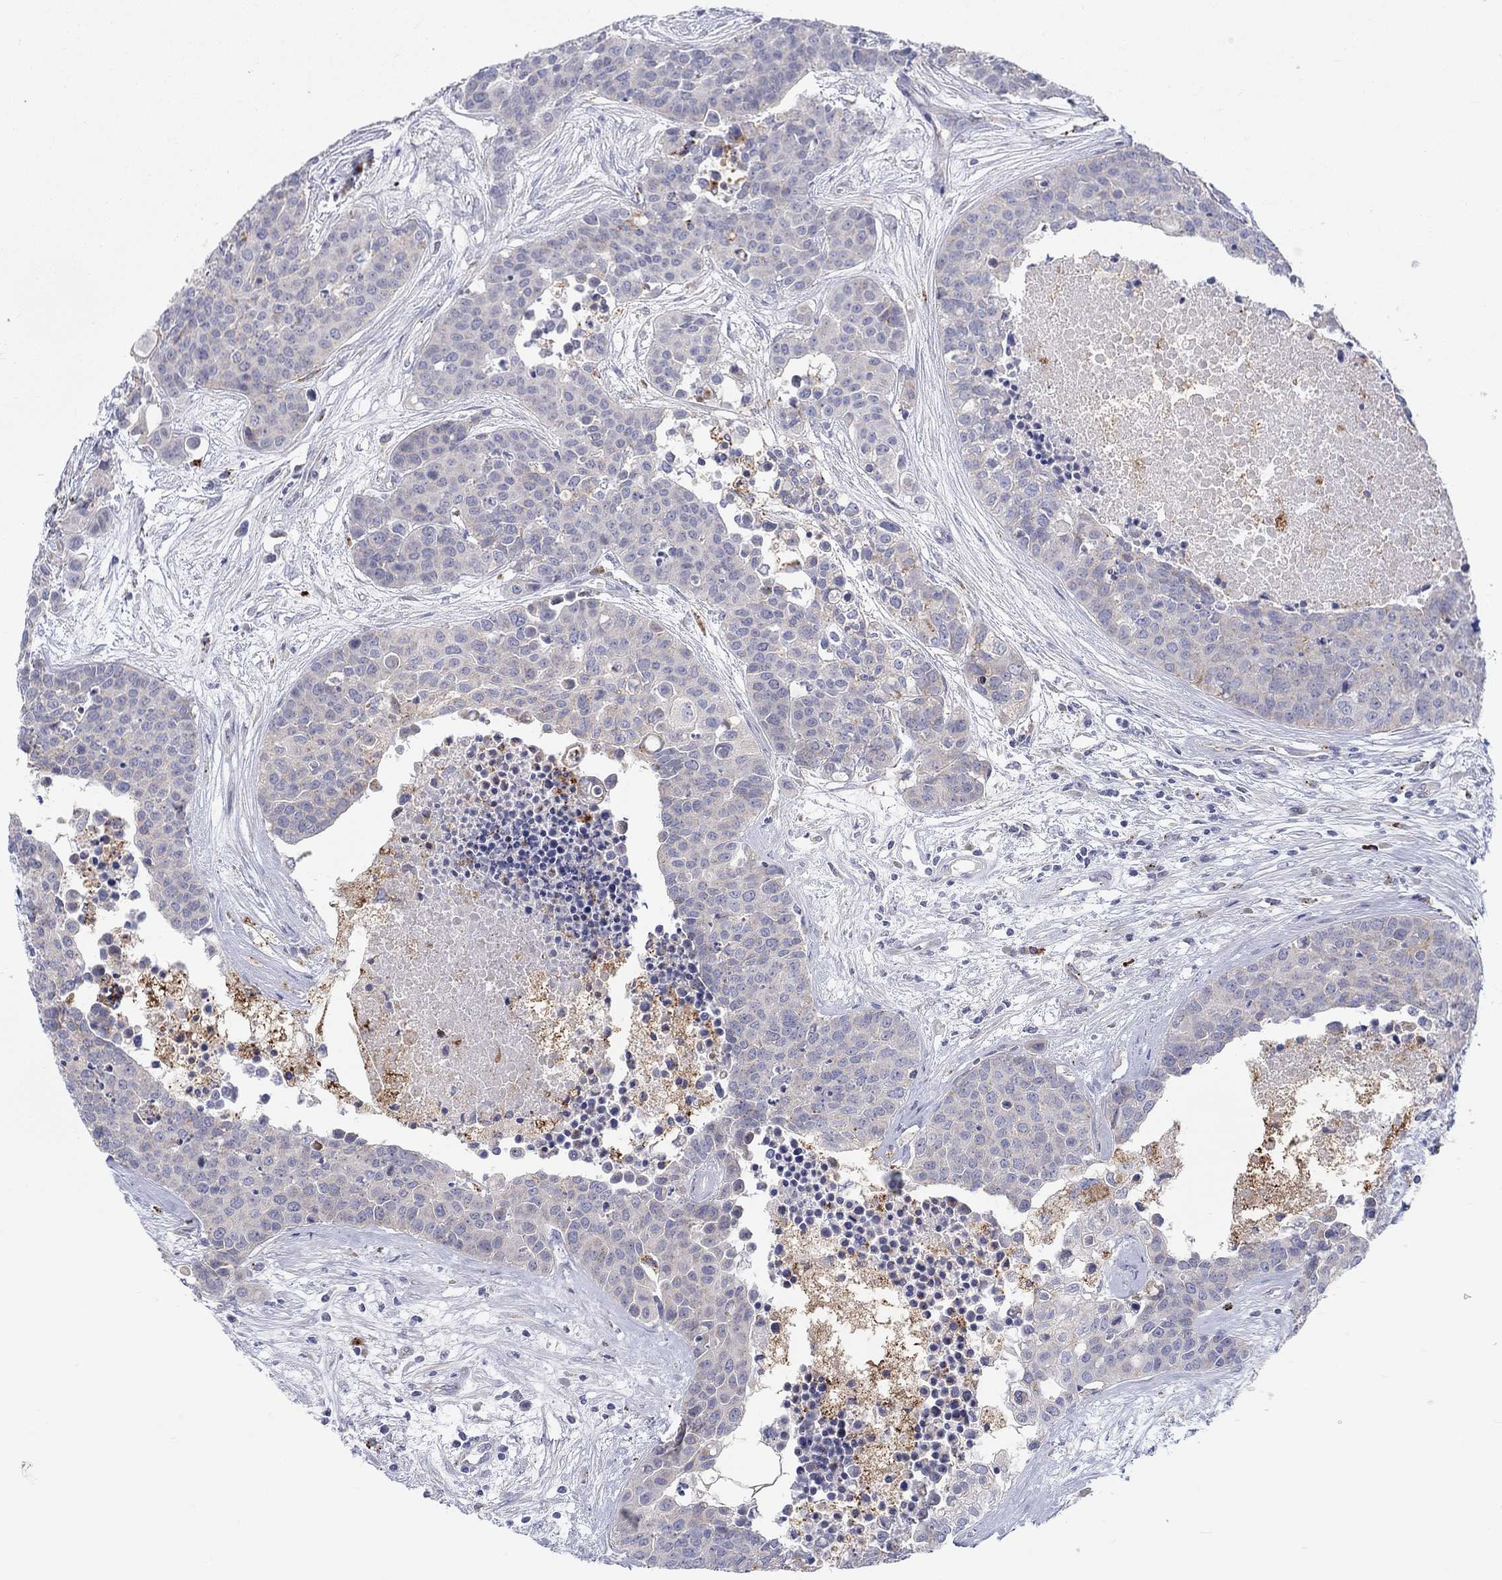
{"staining": {"intensity": "negative", "quantity": "none", "location": "none"}, "tissue": "carcinoid", "cell_type": "Tumor cells", "image_type": "cancer", "snomed": [{"axis": "morphology", "description": "Carcinoid, malignant, NOS"}, {"axis": "topography", "description": "Colon"}], "caption": "There is no significant positivity in tumor cells of carcinoid (malignant).", "gene": "BCO2", "patient": {"sex": "male", "age": 81}}